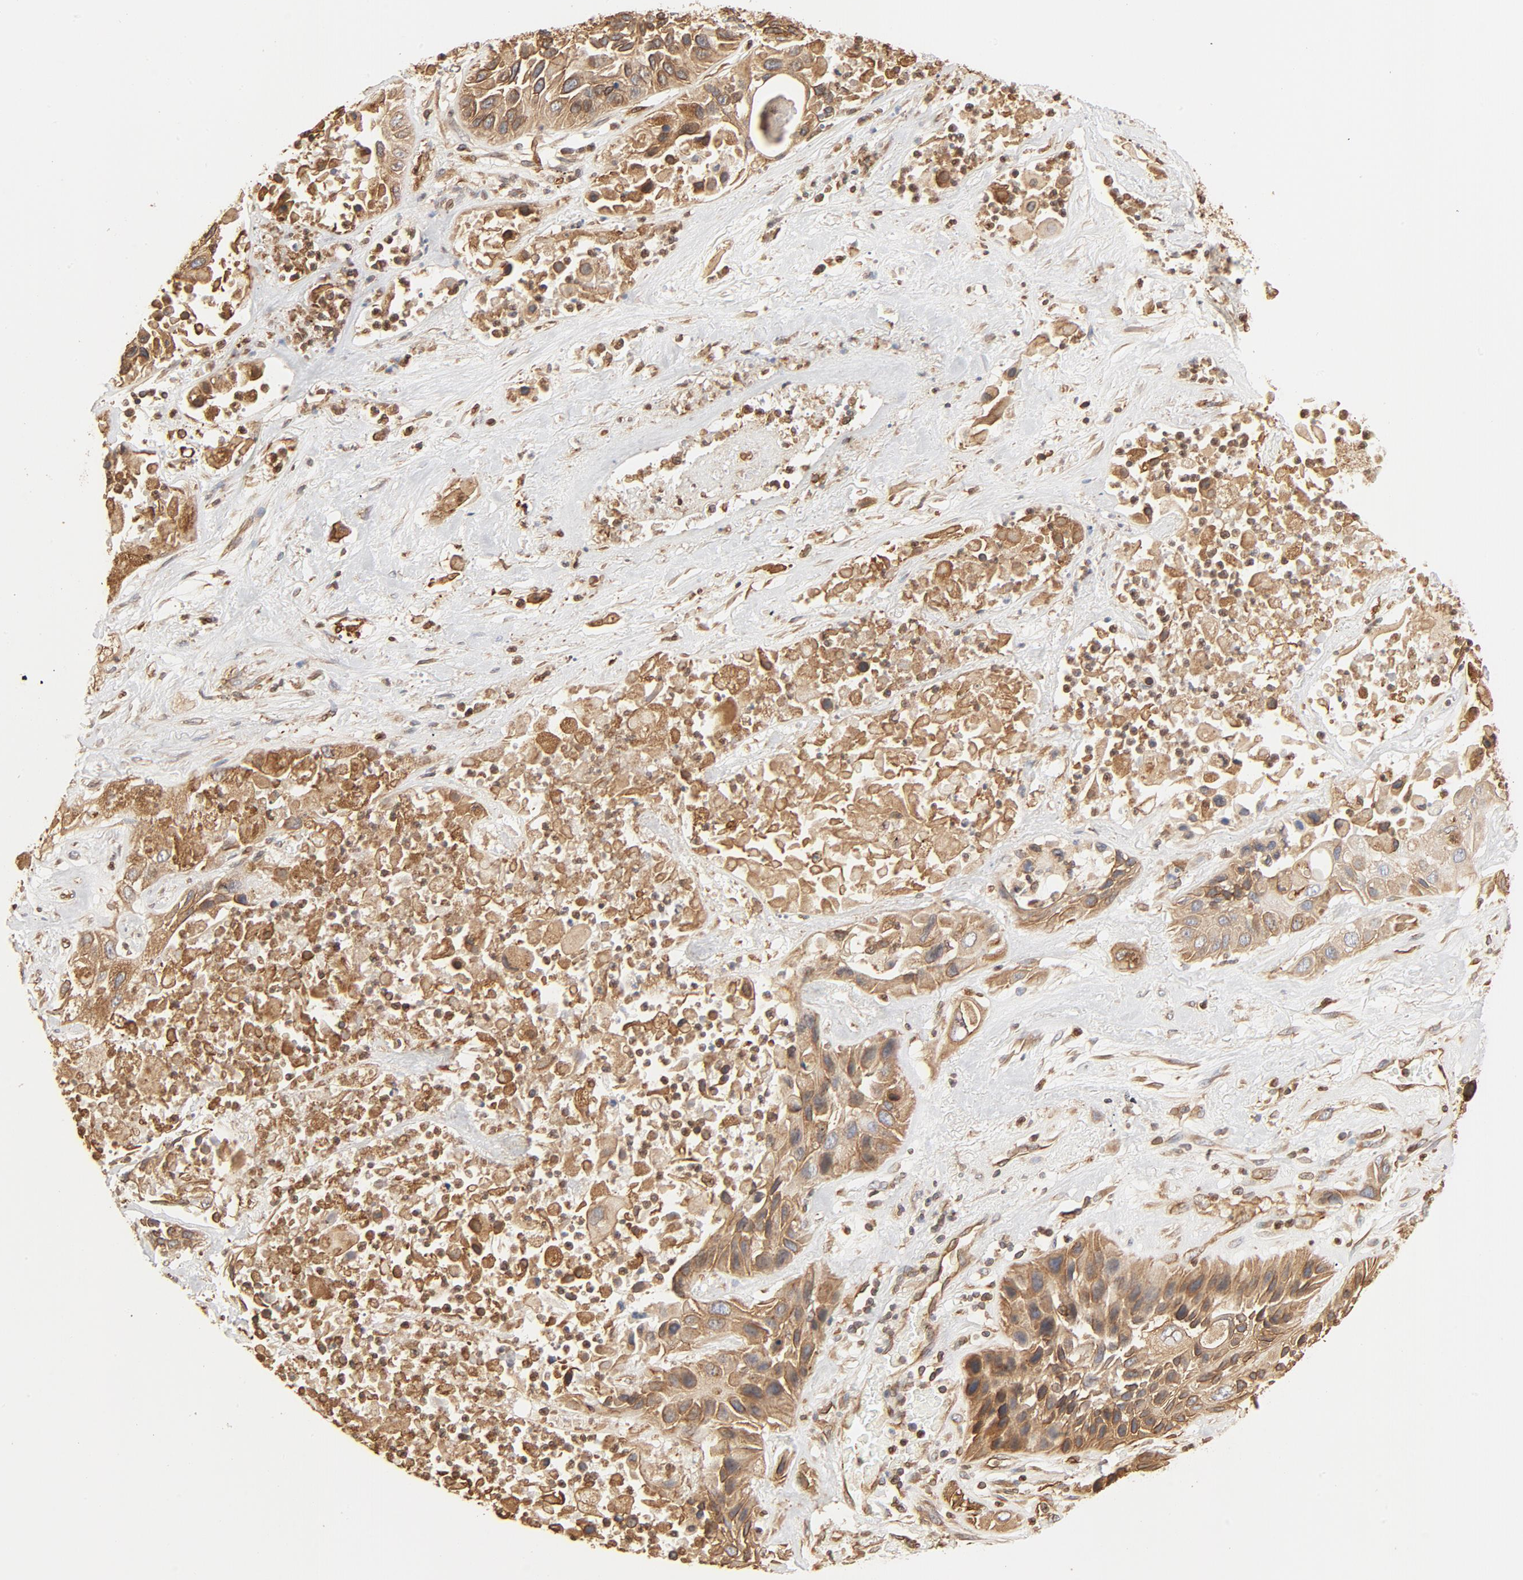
{"staining": {"intensity": "moderate", "quantity": ">75%", "location": "cytoplasmic/membranous"}, "tissue": "lung cancer", "cell_type": "Tumor cells", "image_type": "cancer", "snomed": [{"axis": "morphology", "description": "Squamous cell carcinoma, NOS"}, {"axis": "topography", "description": "Lung"}], "caption": "Immunohistochemistry image of neoplastic tissue: human lung cancer stained using immunohistochemistry shows medium levels of moderate protein expression localized specifically in the cytoplasmic/membranous of tumor cells, appearing as a cytoplasmic/membranous brown color.", "gene": "BCAP31", "patient": {"sex": "female", "age": 76}}